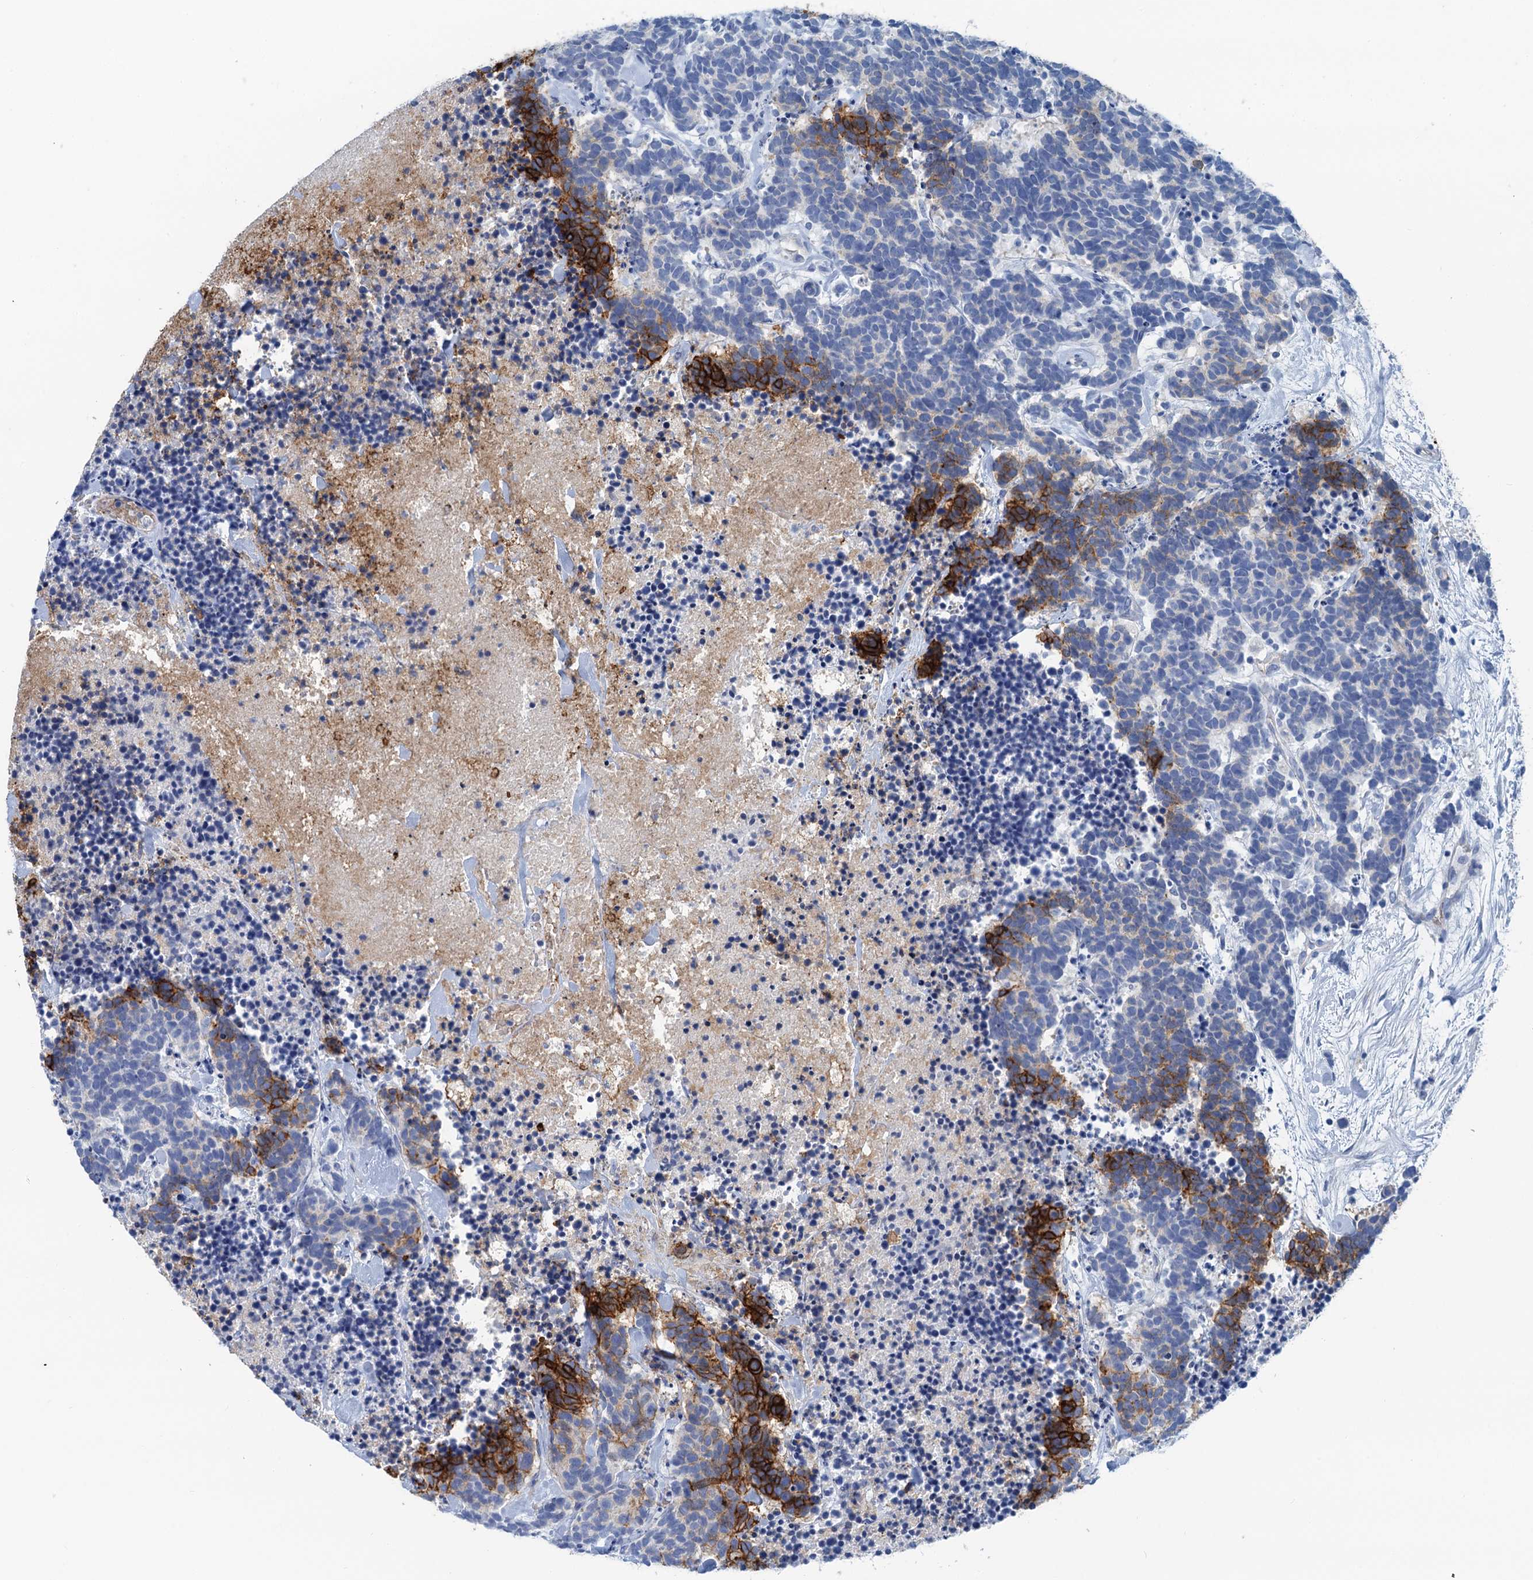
{"staining": {"intensity": "strong", "quantity": "25%-75%", "location": "cytoplasmic/membranous"}, "tissue": "carcinoid", "cell_type": "Tumor cells", "image_type": "cancer", "snomed": [{"axis": "morphology", "description": "Carcinoma, NOS"}, {"axis": "morphology", "description": "Carcinoid, malignant, NOS"}, {"axis": "topography", "description": "Prostate"}], "caption": "A photomicrograph showing strong cytoplasmic/membranous staining in approximately 25%-75% of tumor cells in carcinoid, as visualized by brown immunohistochemical staining.", "gene": "MYADML2", "patient": {"sex": "male", "age": 57}}